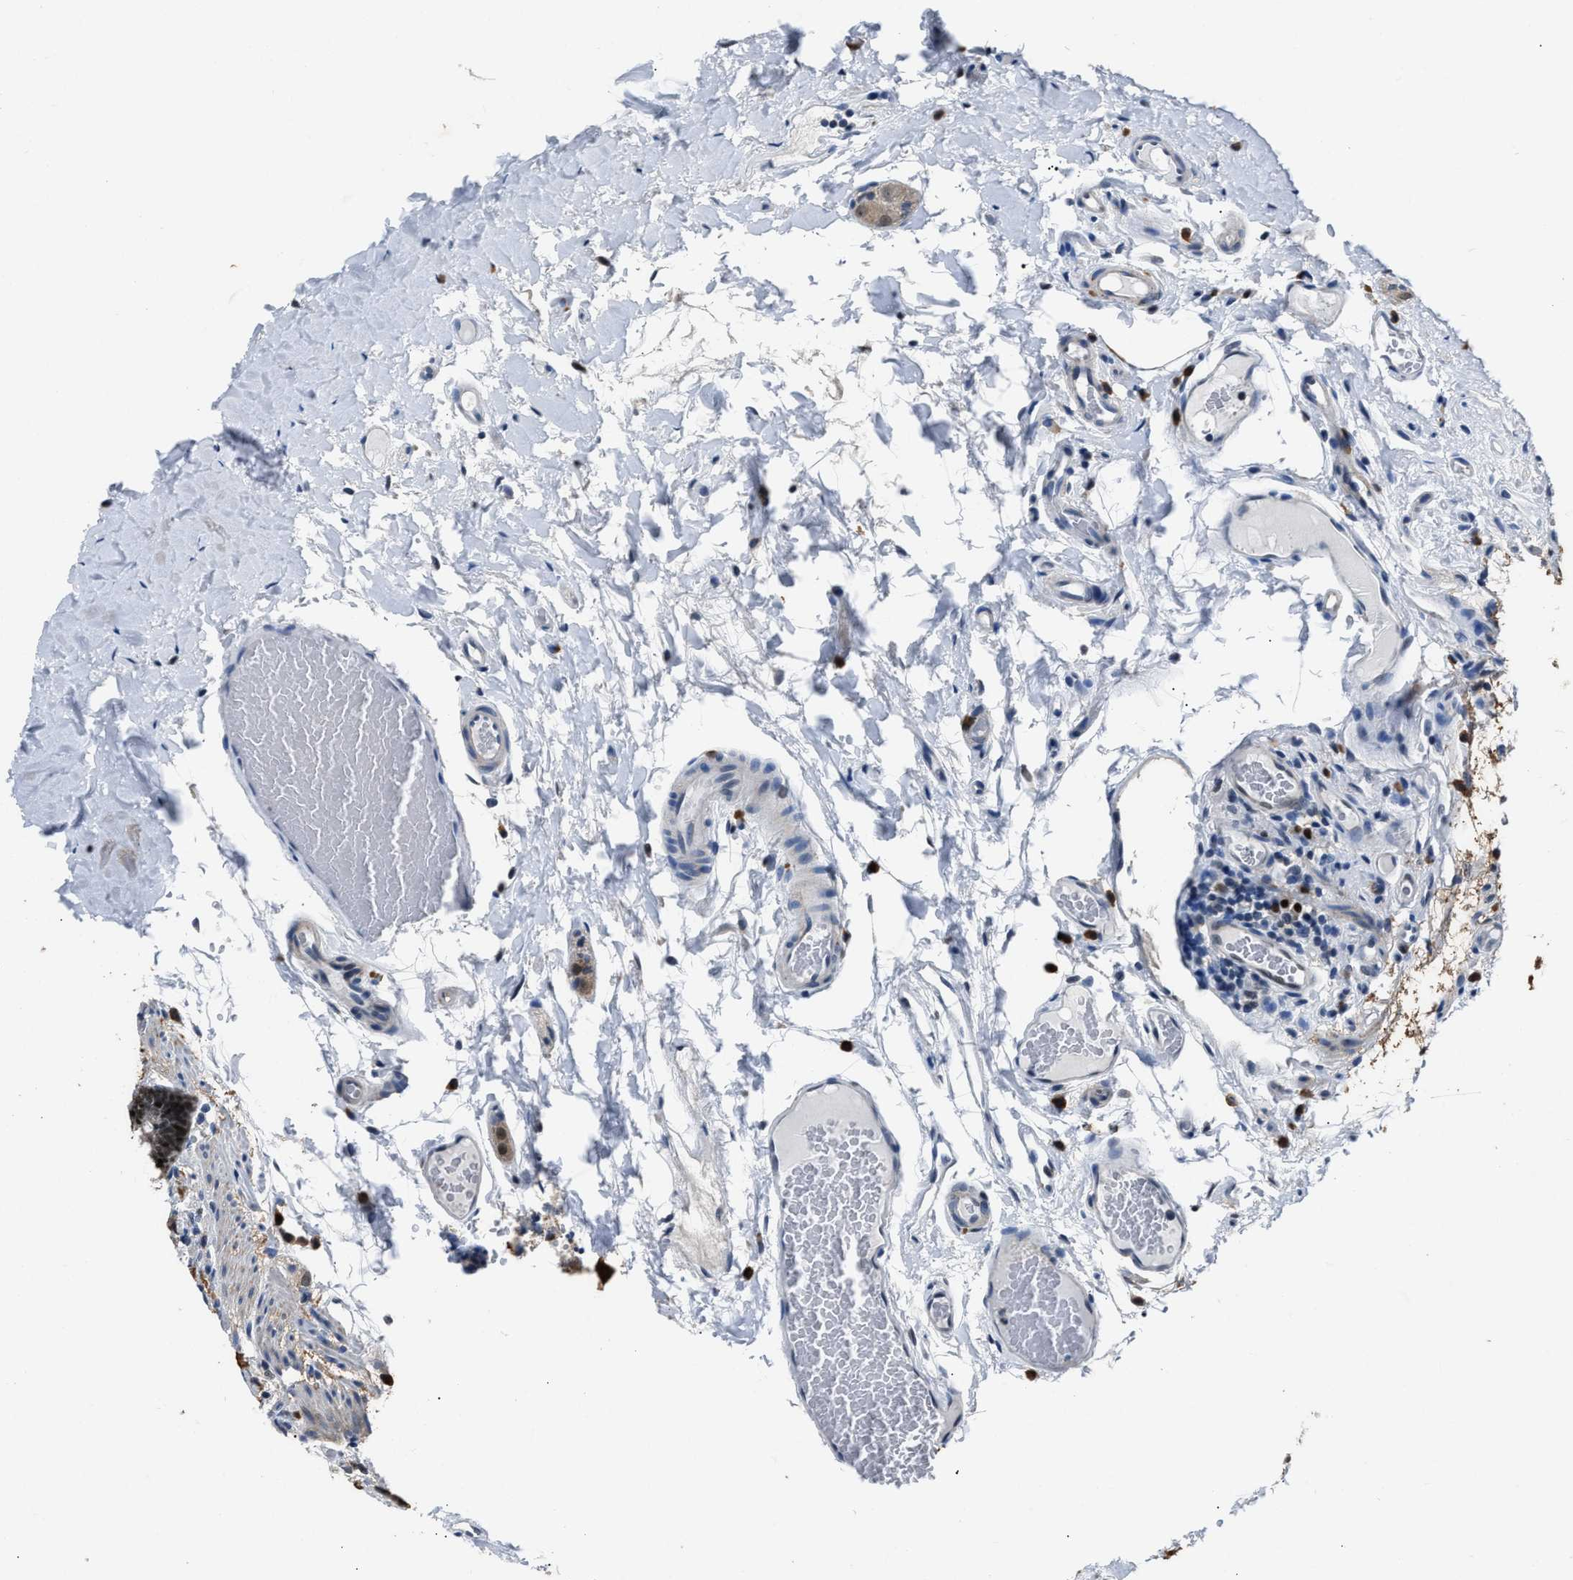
{"staining": {"intensity": "negative", "quantity": "none", "location": "none"}, "tissue": "colon", "cell_type": "Endothelial cells", "image_type": "normal", "snomed": [{"axis": "morphology", "description": "Normal tissue, NOS"}, {"axis": "topography", "description": "Colon"}], "caption": "Immunohistochemical staining of unremarkable colon demonstrates no significant expression in endothelial cells. The staining is performed using DAB (3,3'-diaminobenzidine) brown chromogen with nuclei counter-stained in using hematoxylin.", "gene": "NSUN5", "patient": {"sex": "female", "age": 56}}